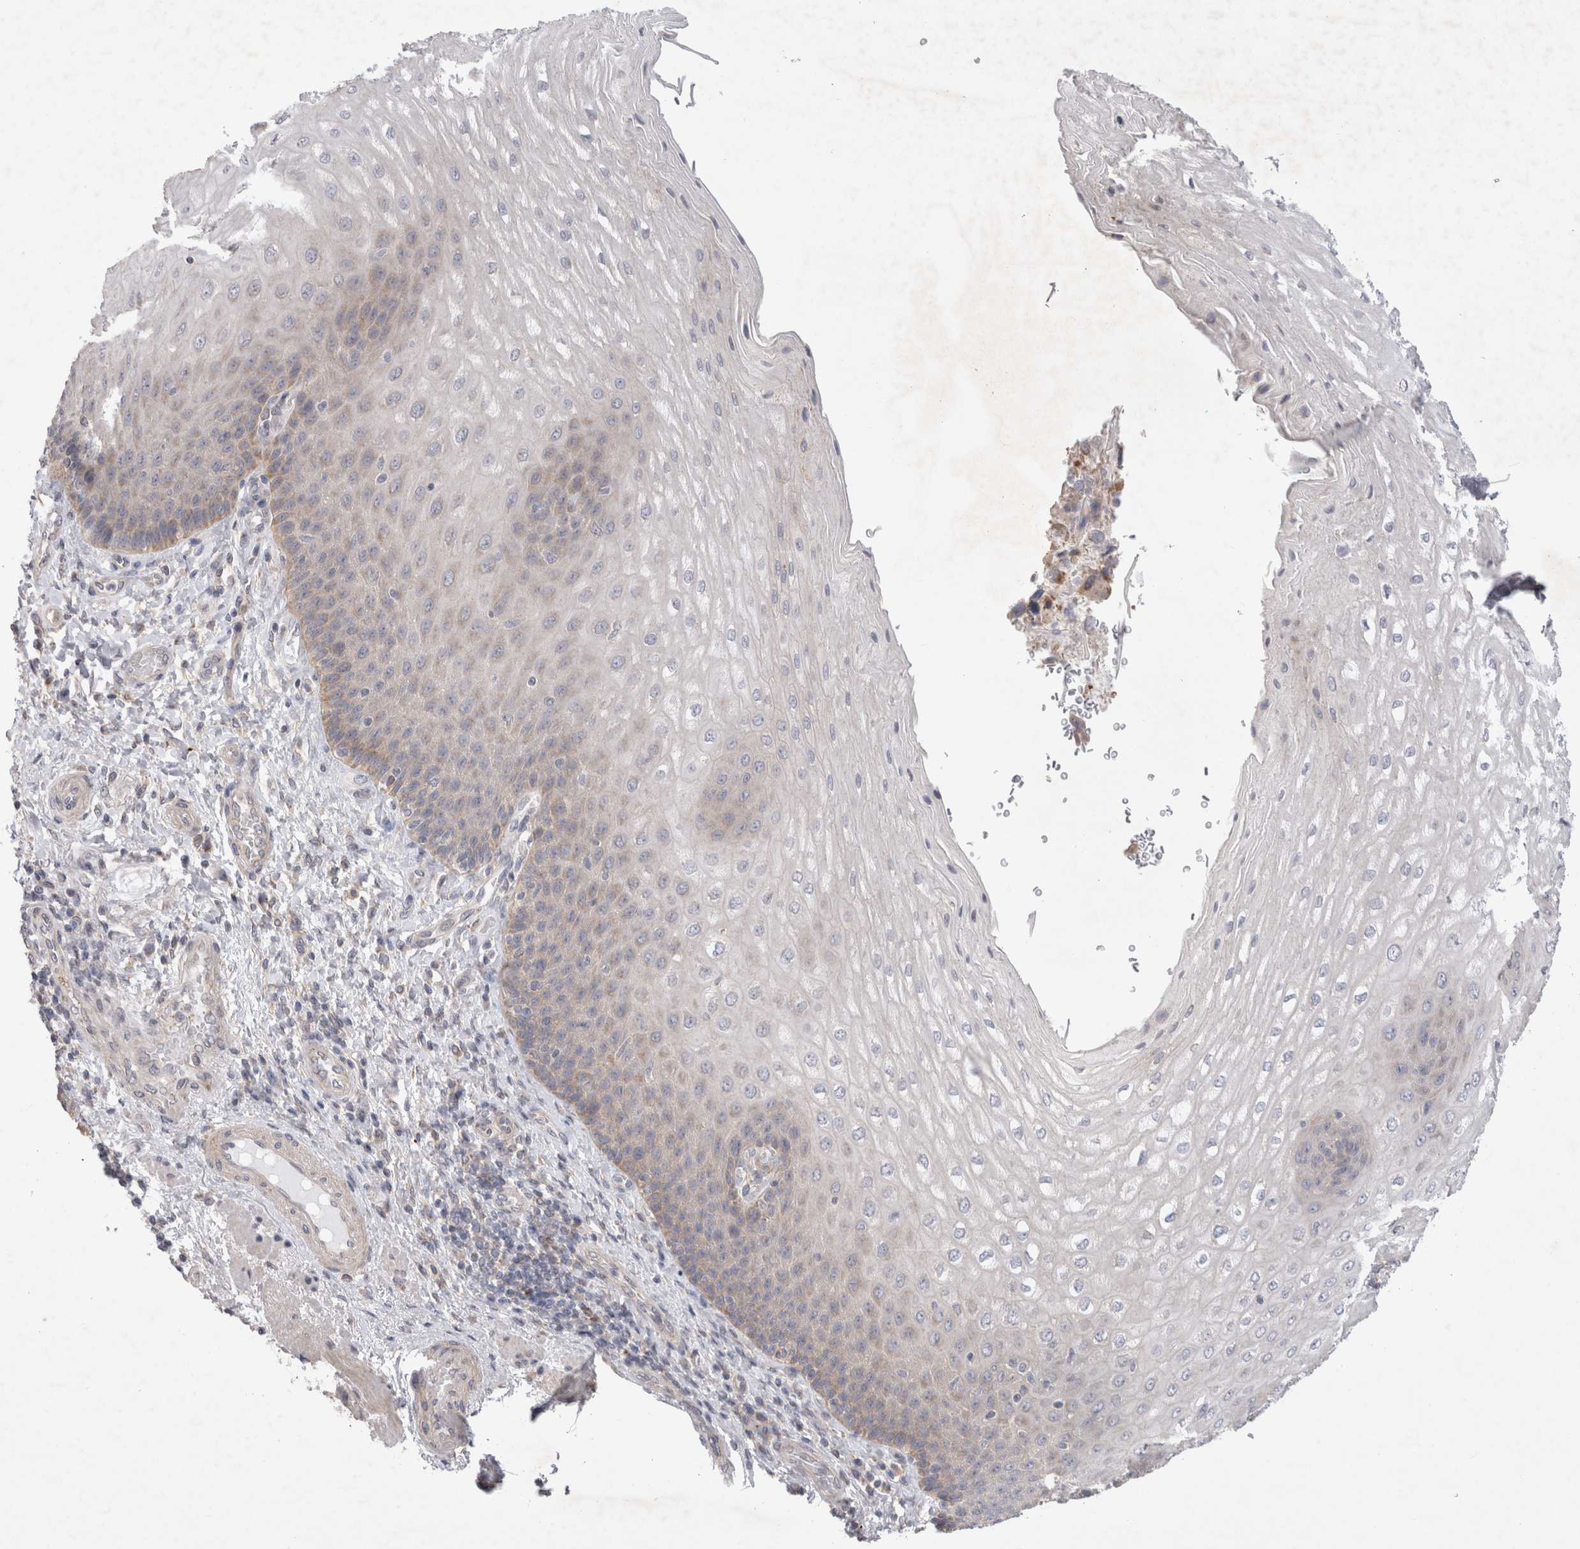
{"staining": {"intensity": "weak", "quantity": "<25%", "location": "cytoplasmic/membranous"}, "tissue": "esophagus", "cell_type": "Squamous epithelial cells", "image_type": "normal", "snomed": [{"axis": "morphology", "description": "Normal tissue, NOS"}, {"axis": "topography", "description": "Esophagus"}], "caption": "IHC of unremarkable esophagus shows no positivity in squamous epithelial cells. The staining is performed using DAB (3,3'-diaminobenzidine) brown chromogen with nuclei counter-stained in using hematoxylin.", "gene": "NPC1", "patient": {"sex": "male", "age": 54}}